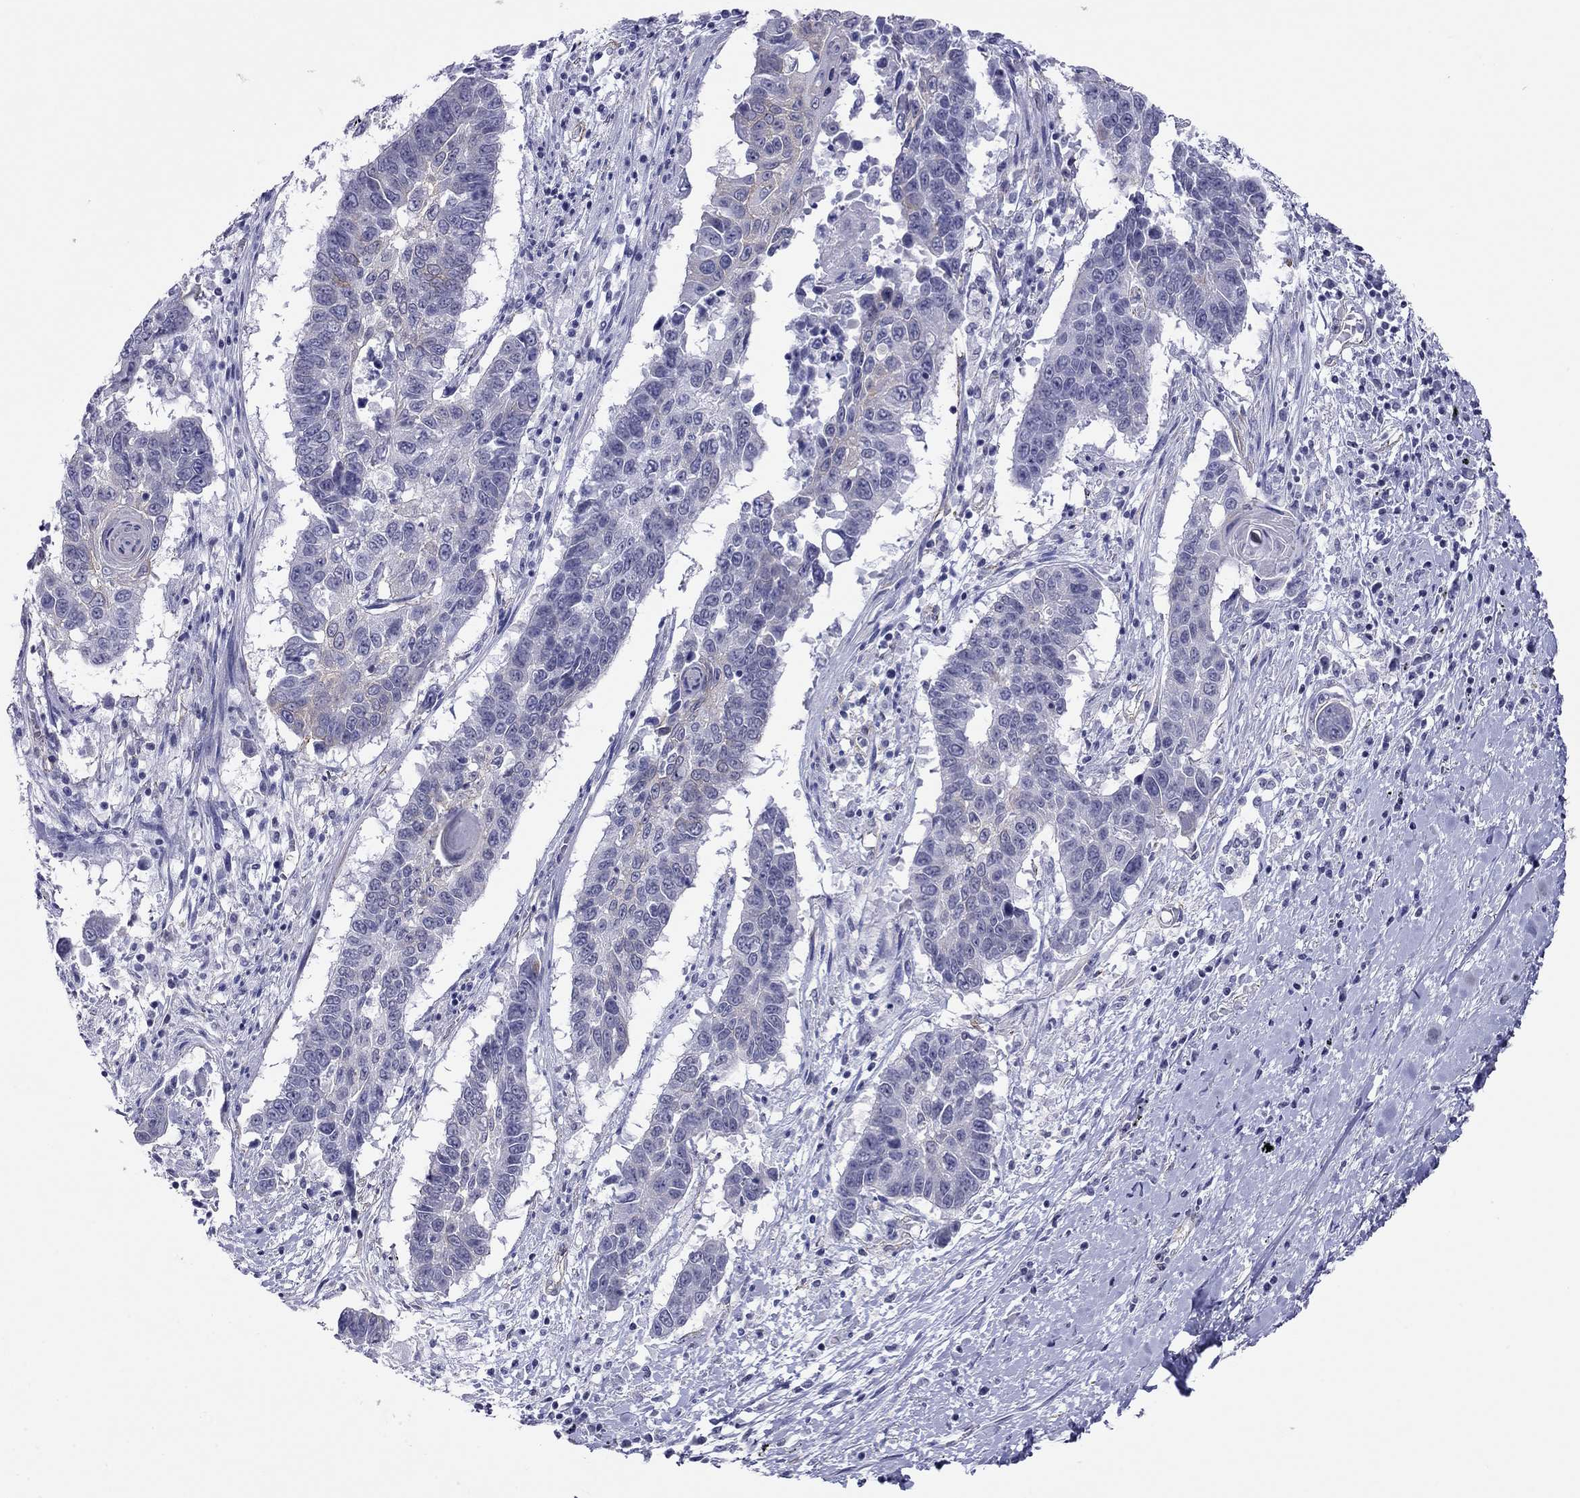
{"staining": {"intensity": "weak", "quantity": "<25%", "location": "cytoplasmic/membranous"}, "tissue": "lung cancer", "cell_type": "Tumor cells", "image_type": "cancer", "snomed": [{"axis": "morphology", "description": "Squamous cell carcinoma, NOS"}, {"axis": "topography", "description": "Lung"}], "caption": "An IHC histopathology image of squamous cell carcinoma (lung) is shown. There is no staining in tumor cells of squamous cell carcinoma (lung).", "gene": "MYMX", "patient": {"sex": "male", "age": 73}}